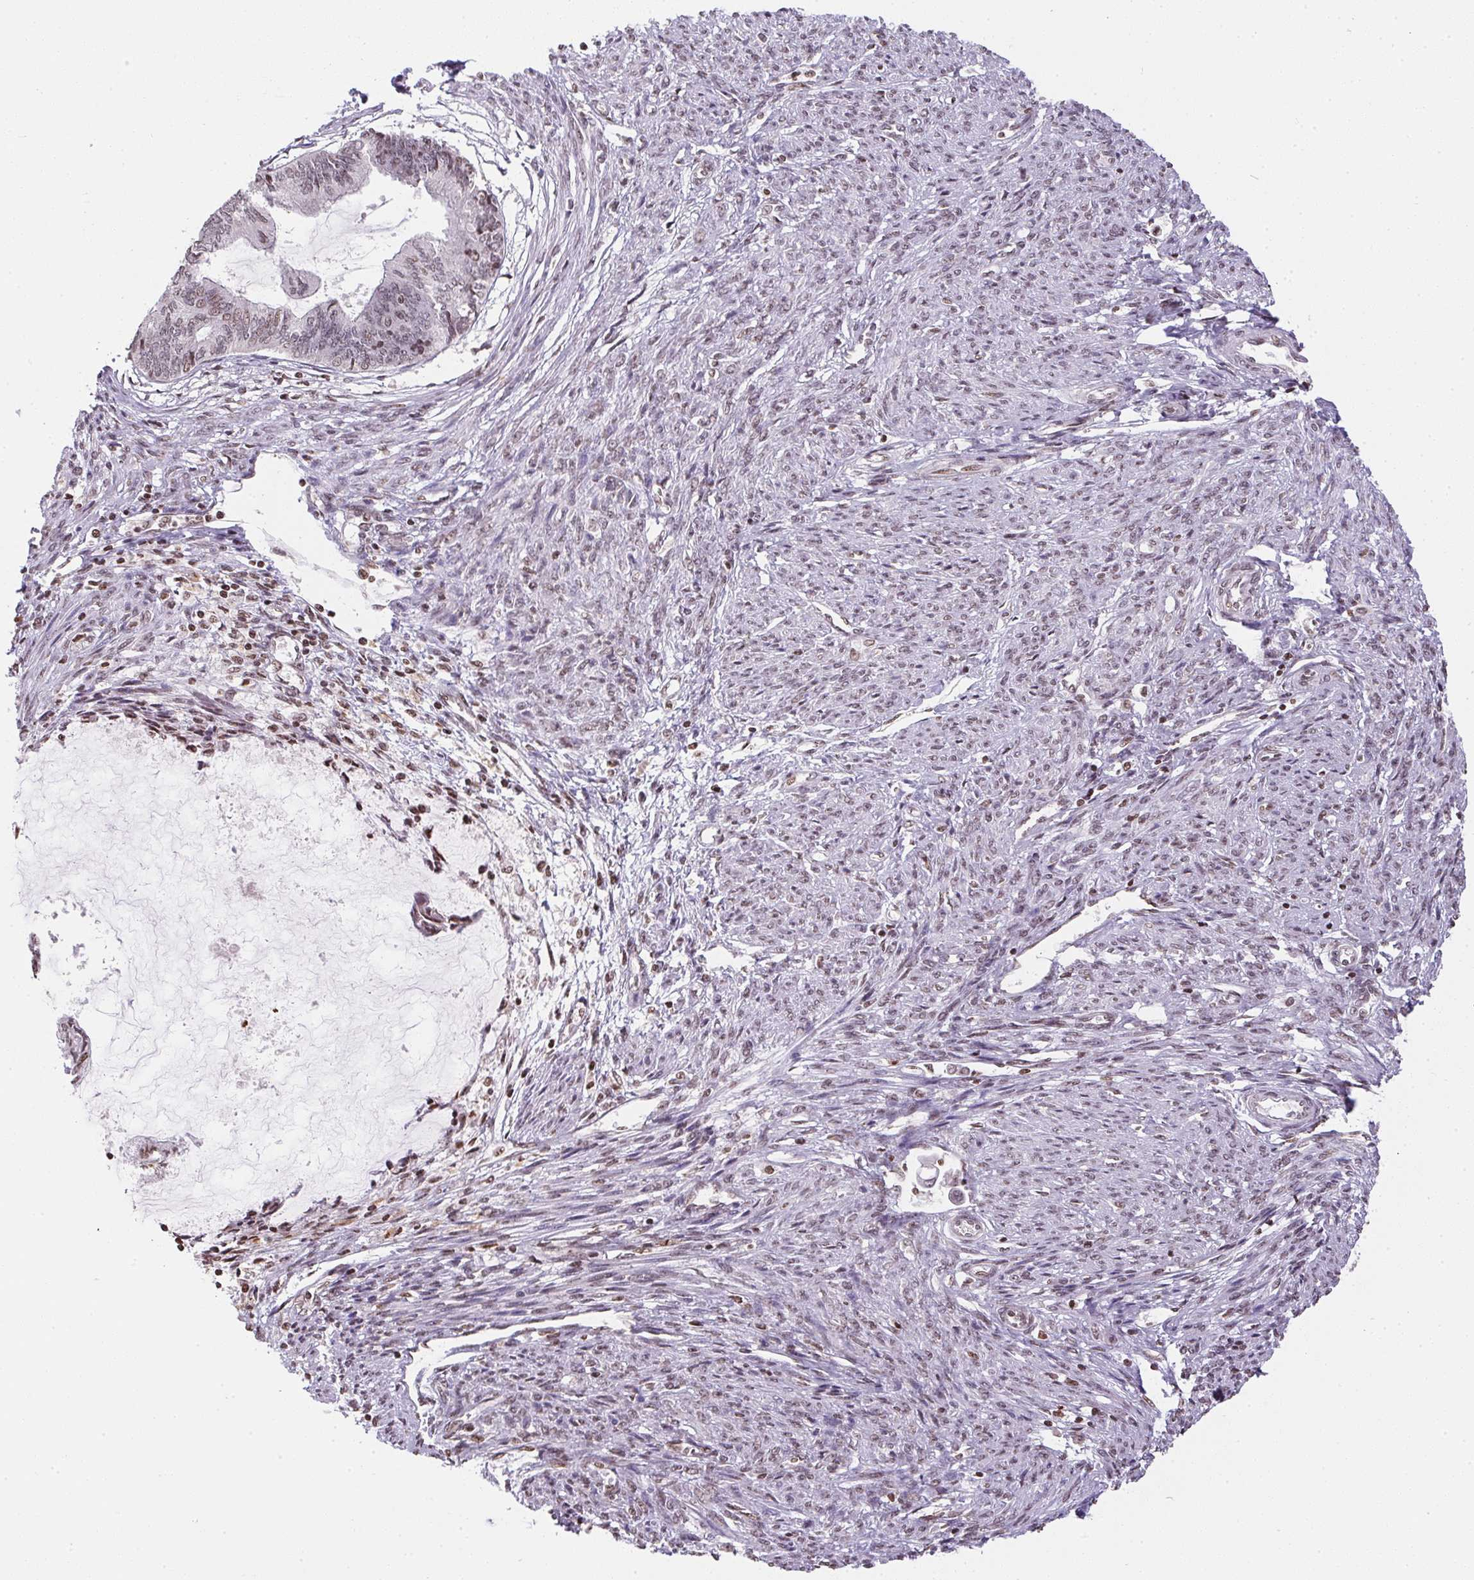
{"staining": {"intensity": "moderate", "quantity": "25%-75%", "location": "nuclear"}, "tissue": "endometrial cancer", "cell_type": "Tumor cells", "image_type": "cancer", "snomed": [{"axis": "morphology", "description": "Adenocarcinoma, NOS"}, {"axis": "topography", "description": "Endometrium"}], "caption": "Endometrial cancer tissue exhibits moderate nuclear expression in about 25%-75% of tumor cells, visualized by immunohistochemistry. (IHC, brightfield microscopy, high magnification).", "gene": "RNF181", "patient": {"sex": "female", "age": 86}}